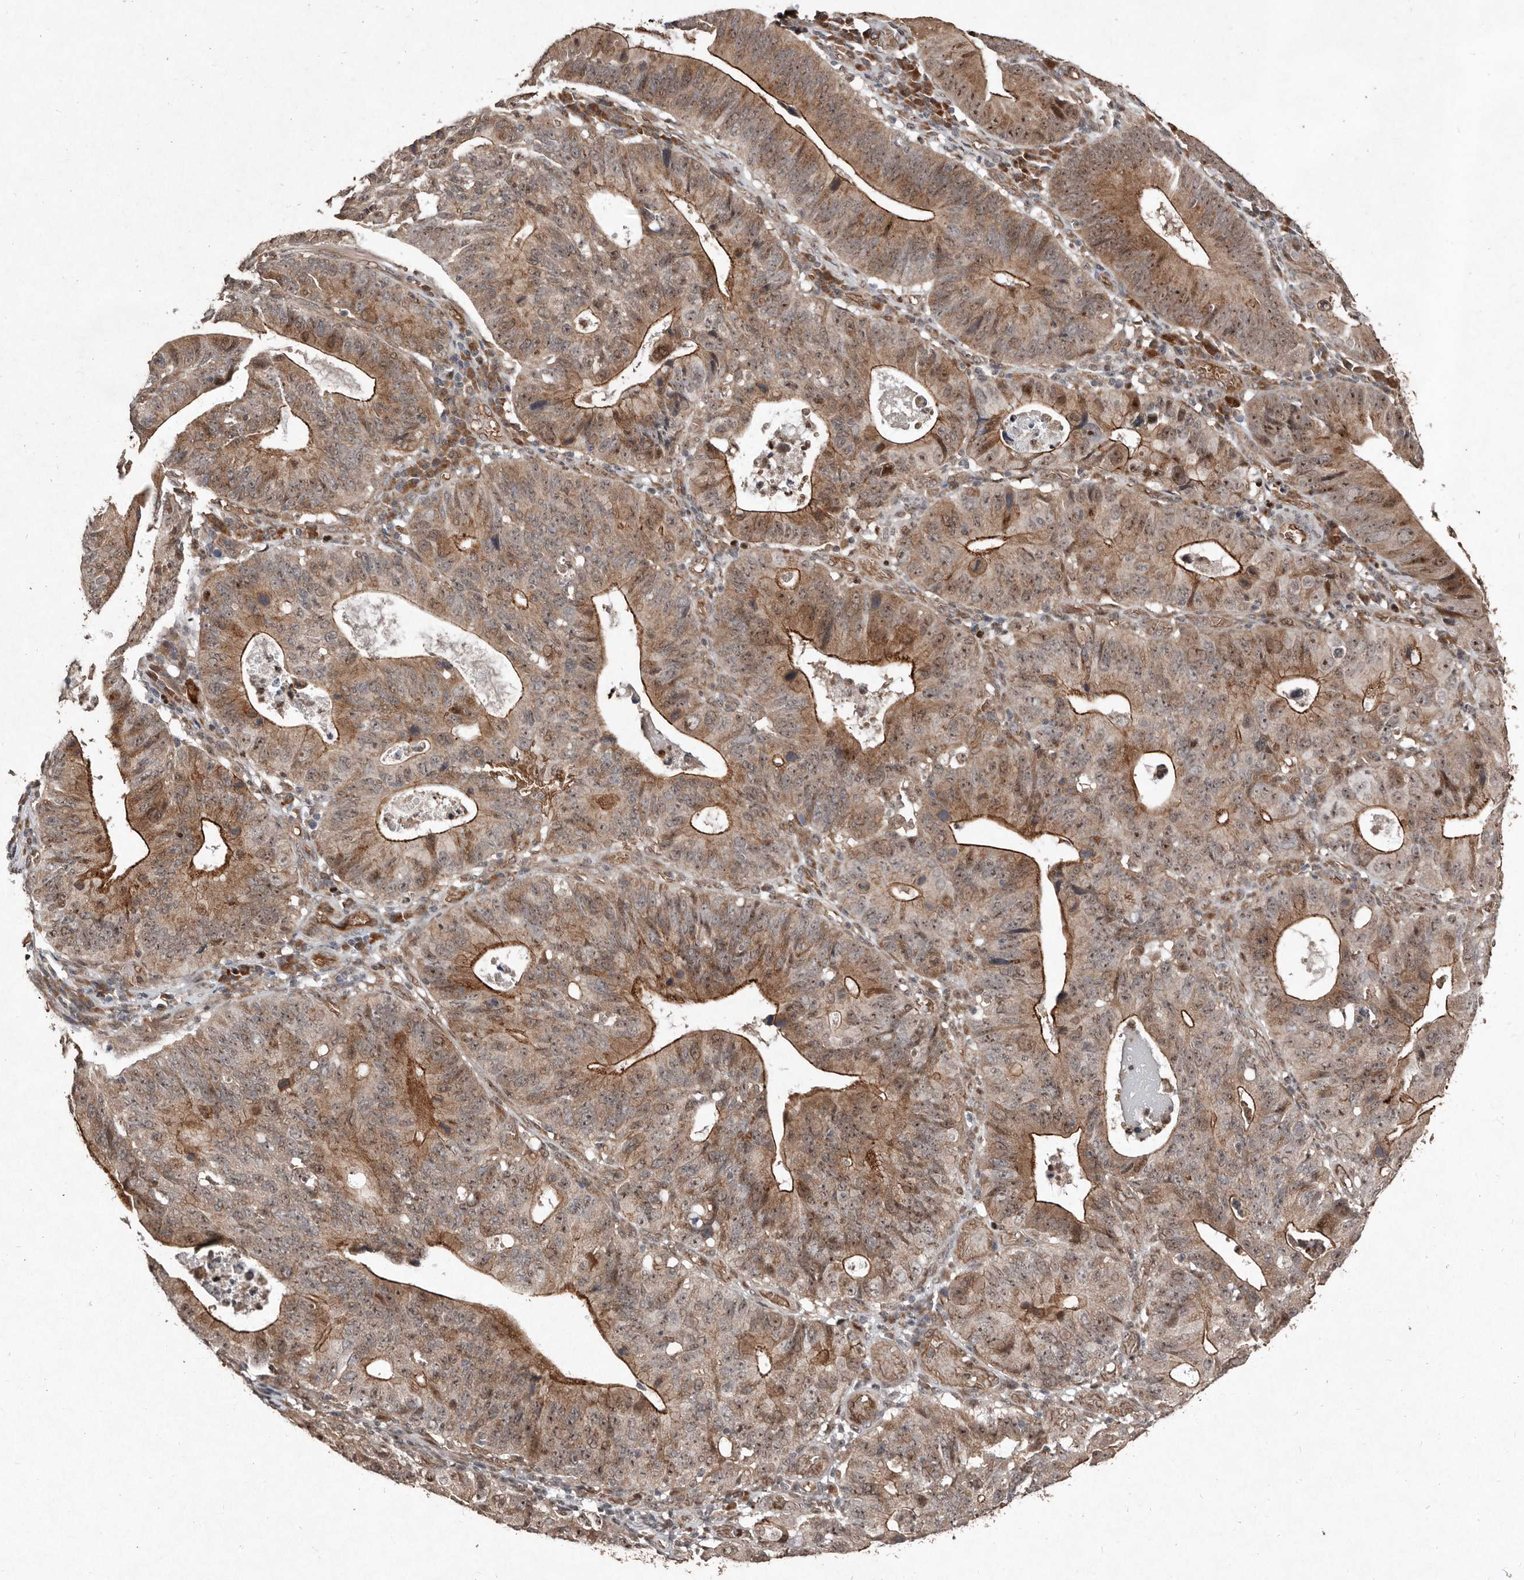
{"staining": {"intensity": "moderate", "quantity": ">75%", "location": "cytoplasmic/membranous,nuclear"}, "tissue": "stomach cancer", "cell_type": "Tumor cells", "image_type": "cancer", "snomed": [{"axis": "morphology", "description": "Adenocarcinoma, NOS"}, {"axis": "topography", "description": "Stomach"}], "caption": "DAB (3,3'-diaminobenzidine) immunohistochemical staining of human stomach adenocarcinoma exhibits moderate cytoplasmic/membranous and nuclear protein expression in about >75% of tumor cells.", "gene": "DIP2C", "patient": {"sex": "male", "age": 59}}